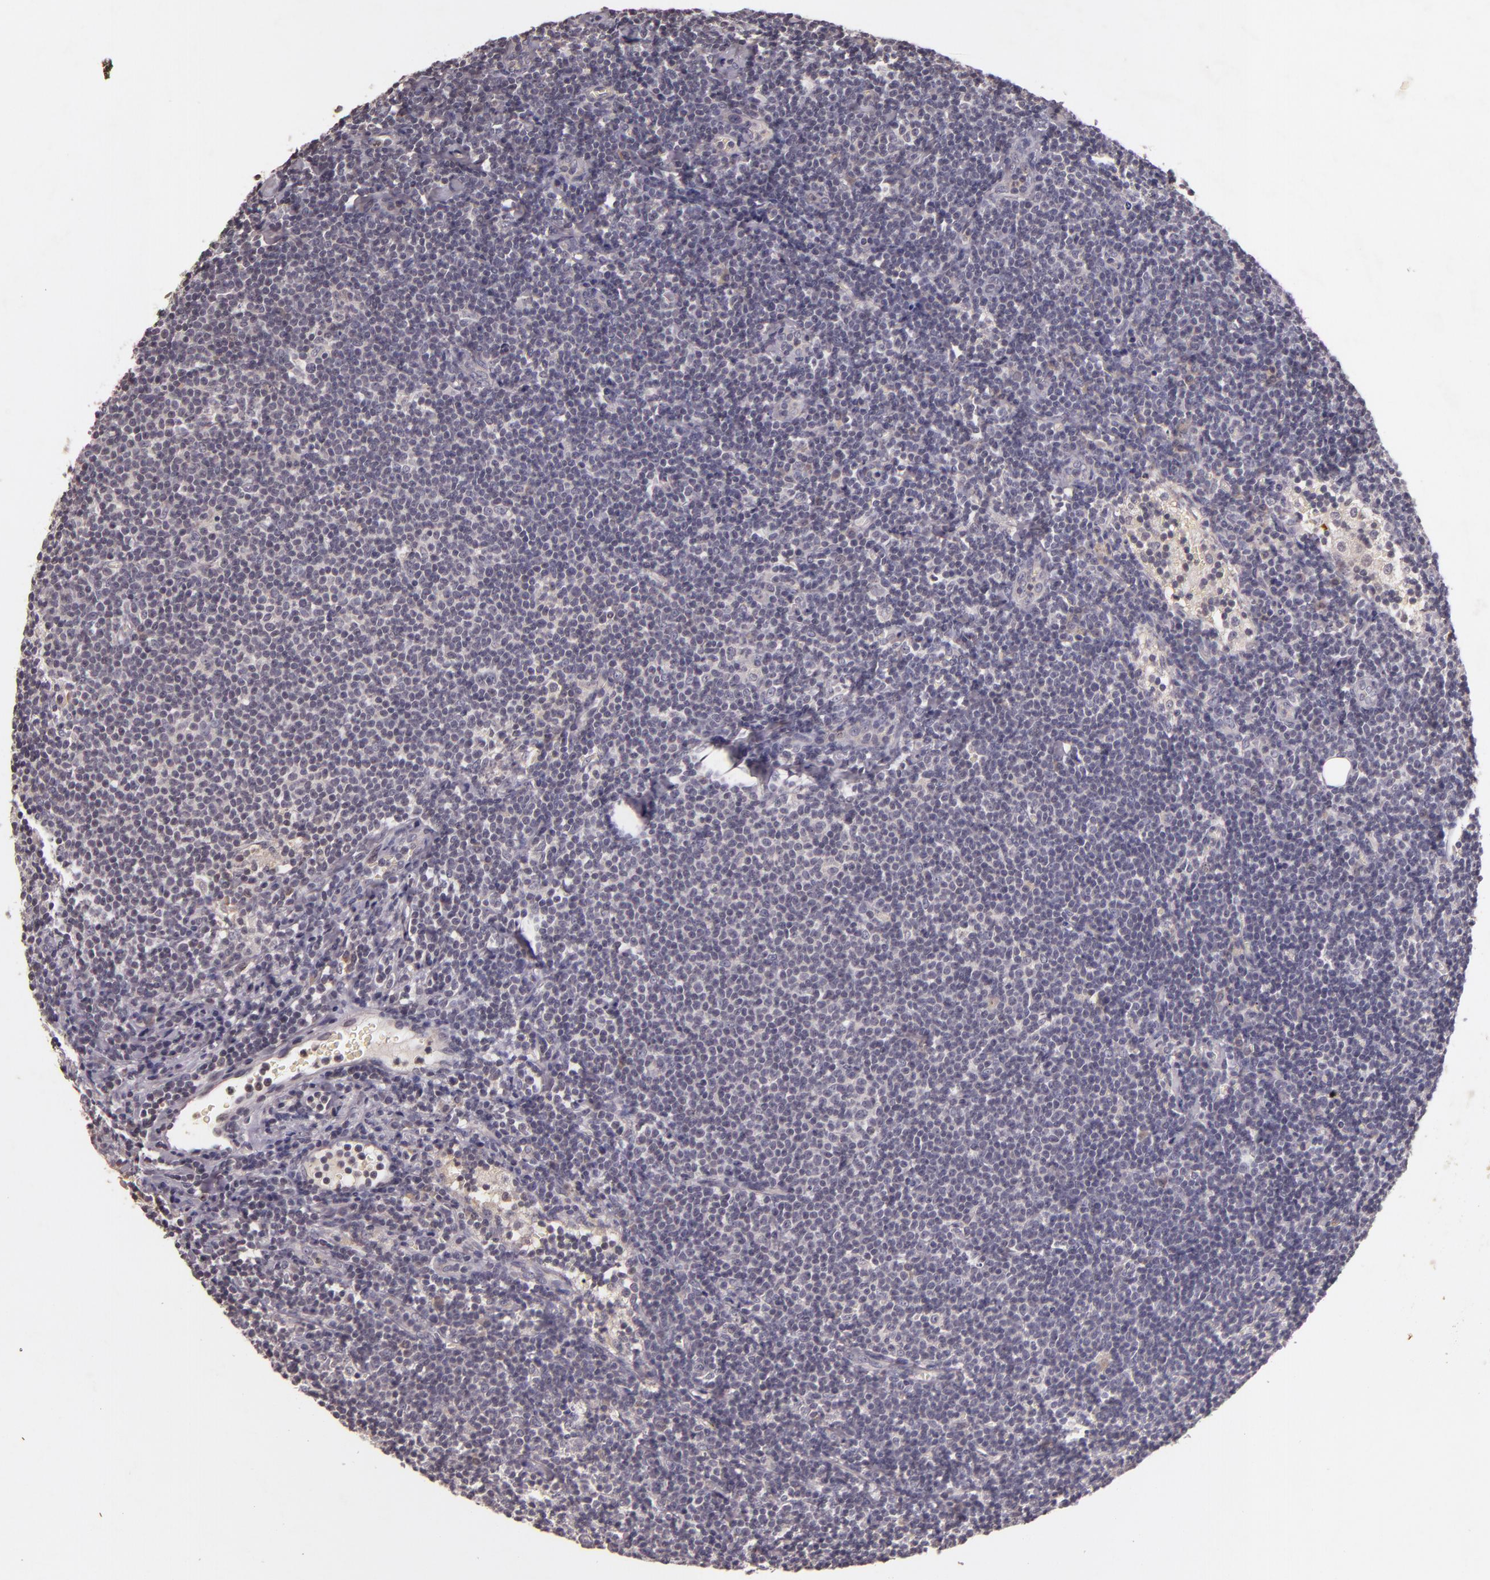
{"staining": {"intensity": "negative", "quantity": "none", "location": "none"}, "tissue": "lymphoma", "cell_type": "Tumor cells", "image_type": "cancer", "snomed": [{"axis": "morphology", "description": "Malignant lymphoma, non-Hodgkin's type, Low grade"}, {"axis": "topography", "description": "Lymph node"}], "caption": "Immunohistochemistry (IHC) photomicrograph of neoplastic tissue: low-grade malignant lymphoma, non-Hodgkin's type stained with DAB shows no significant protein positivity in tumor cells.", "gene": "TFF1", "patient": {"sex": "male", "age": 65}}